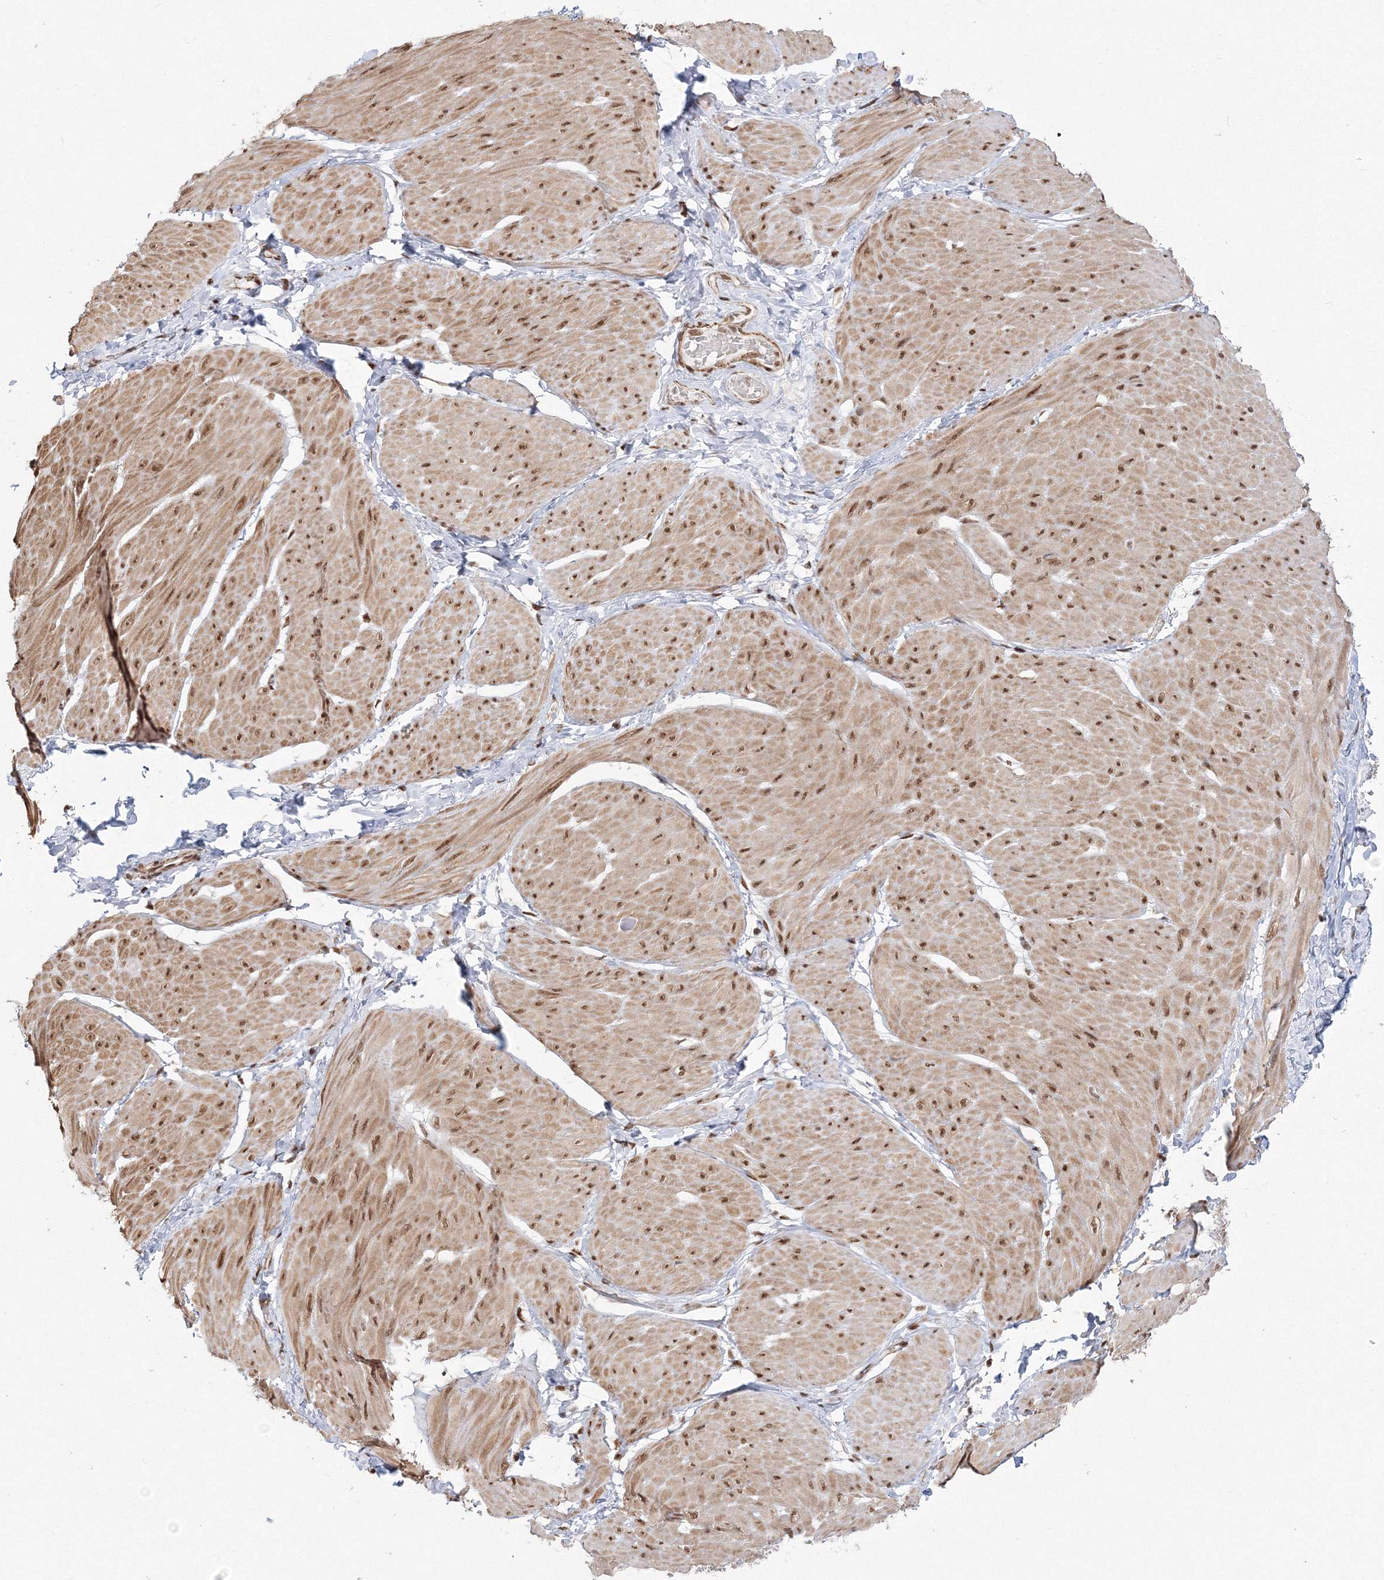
{"staining": {"intensity": "moderate", "quantity": ">75%", "location": "cytoplasmic/membranous,nuclear"}, "tissue": "smooth muscle", "cell_type": "Smooth muscle cells", "image_type": "normal", "snomed": [{"axis": "morphology", "description": "Urothelial carcinoma, High grade"}, {"axis": "topography", "description": "Urinary bladder"}], "caption": "This image exhibits benign smooth muscle stained with IHC to label a protein in brown. The cytoplasmic/membranous,nuclear of smooth muscle cells show moderate positivity for the protein. Nuclei are counter-stained blue.", "gene": "ZNF638", "patient": {"sex": "male", "age": 46}}